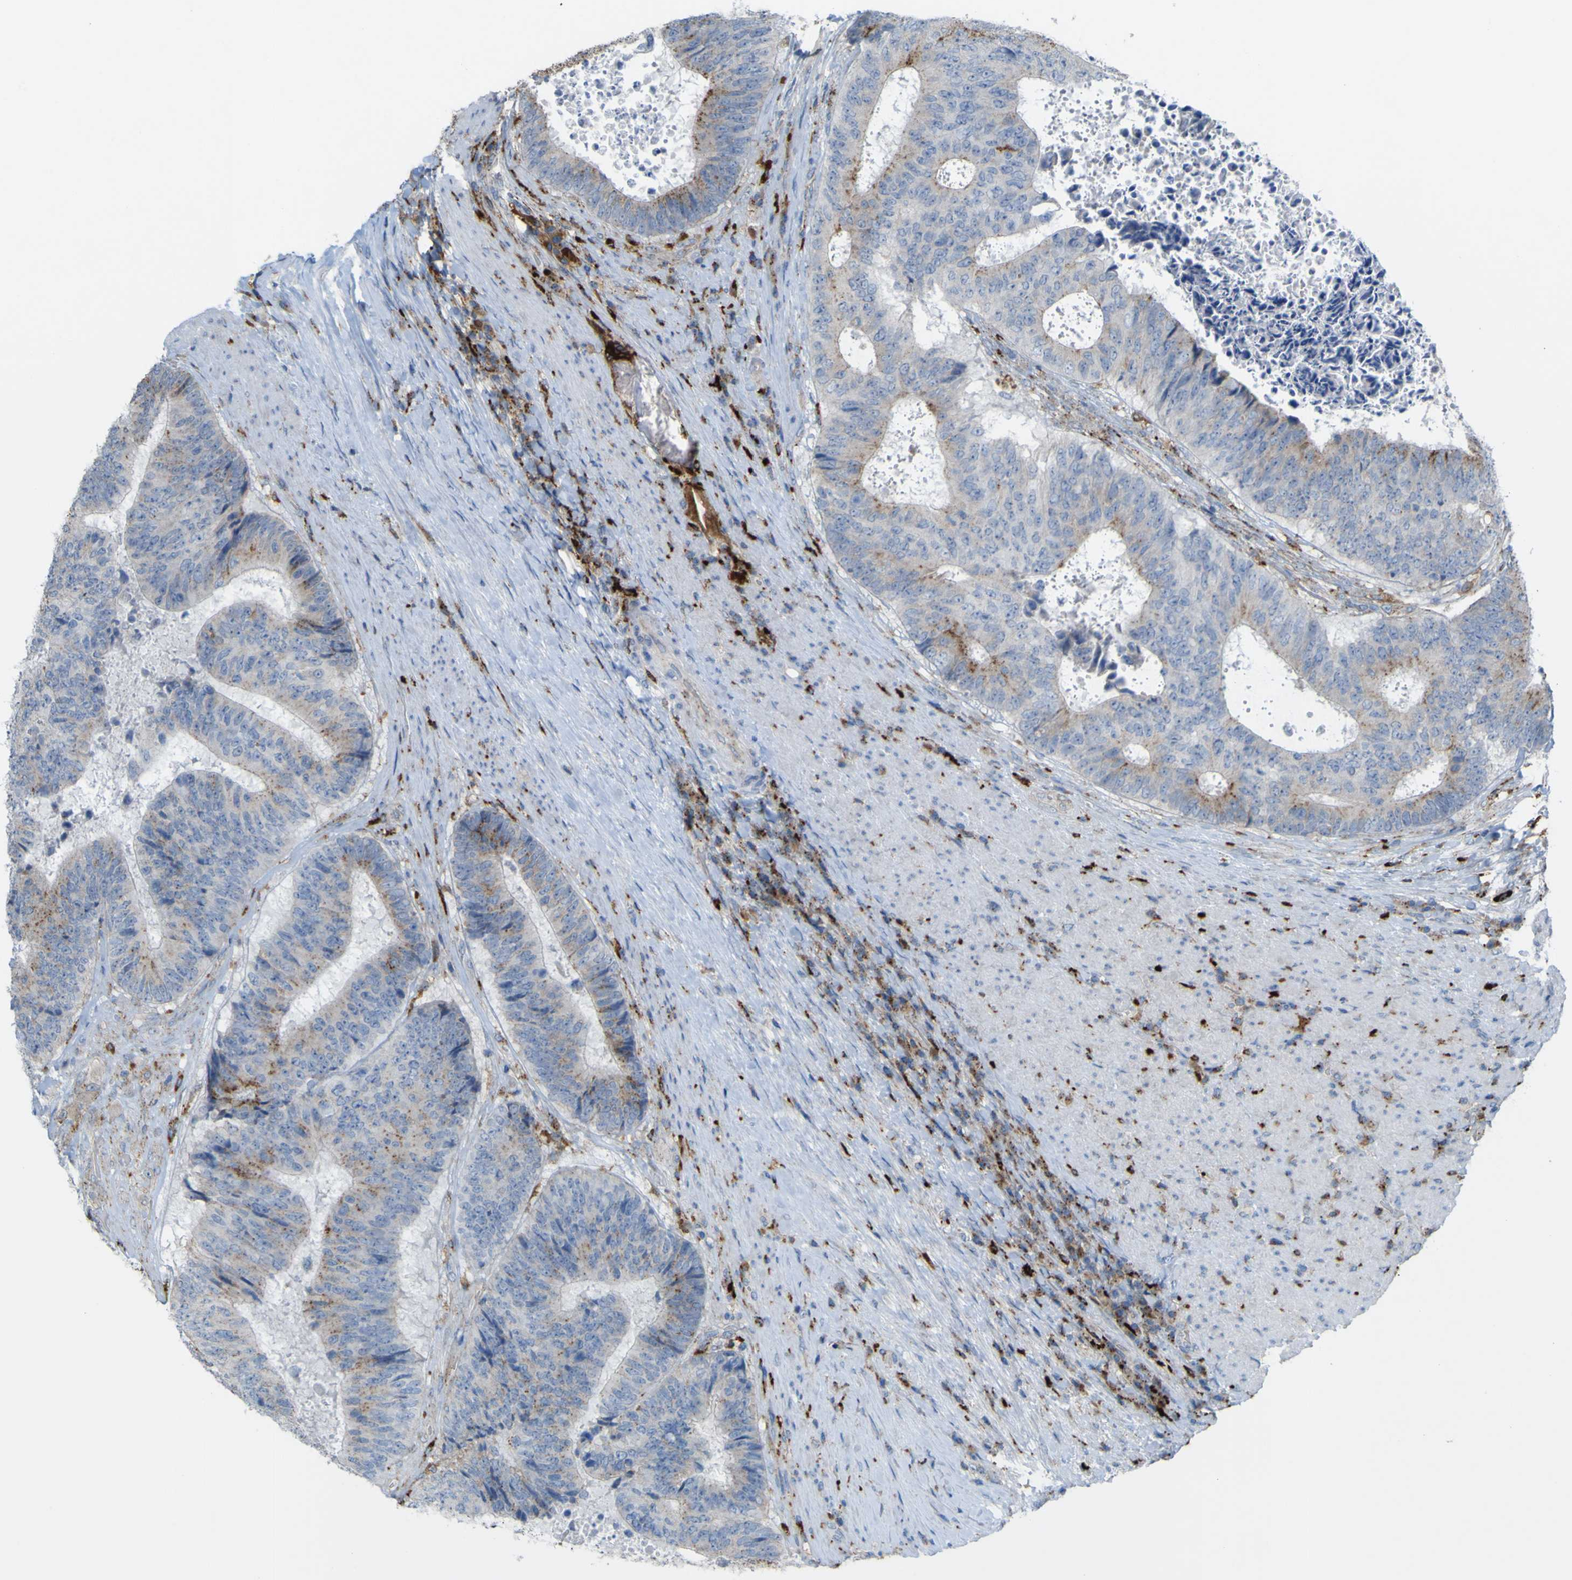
{"staining": {"intensity": "moderate", "quantity": ">75%", "location": "cytoplasmic/membranous"}, "tissue": "colorectal cancer", "cell_type": "Tumor cells", "image_type": "cancer", "snomed": [{"axis": "morphology", "description": "Adenocarcinoma, NOS"}, {"axis": "topography", "description": "Rectum"}], "caption": "A histopathology image of human colorectal cancer stained for a protein displays moderate cytoplasmic/membranous brown staining in tumor cells. (IHC, brightfield microscopy, high magnification).", "gene": "PLD3", "patient": {"sex": "male", "age": 72}}